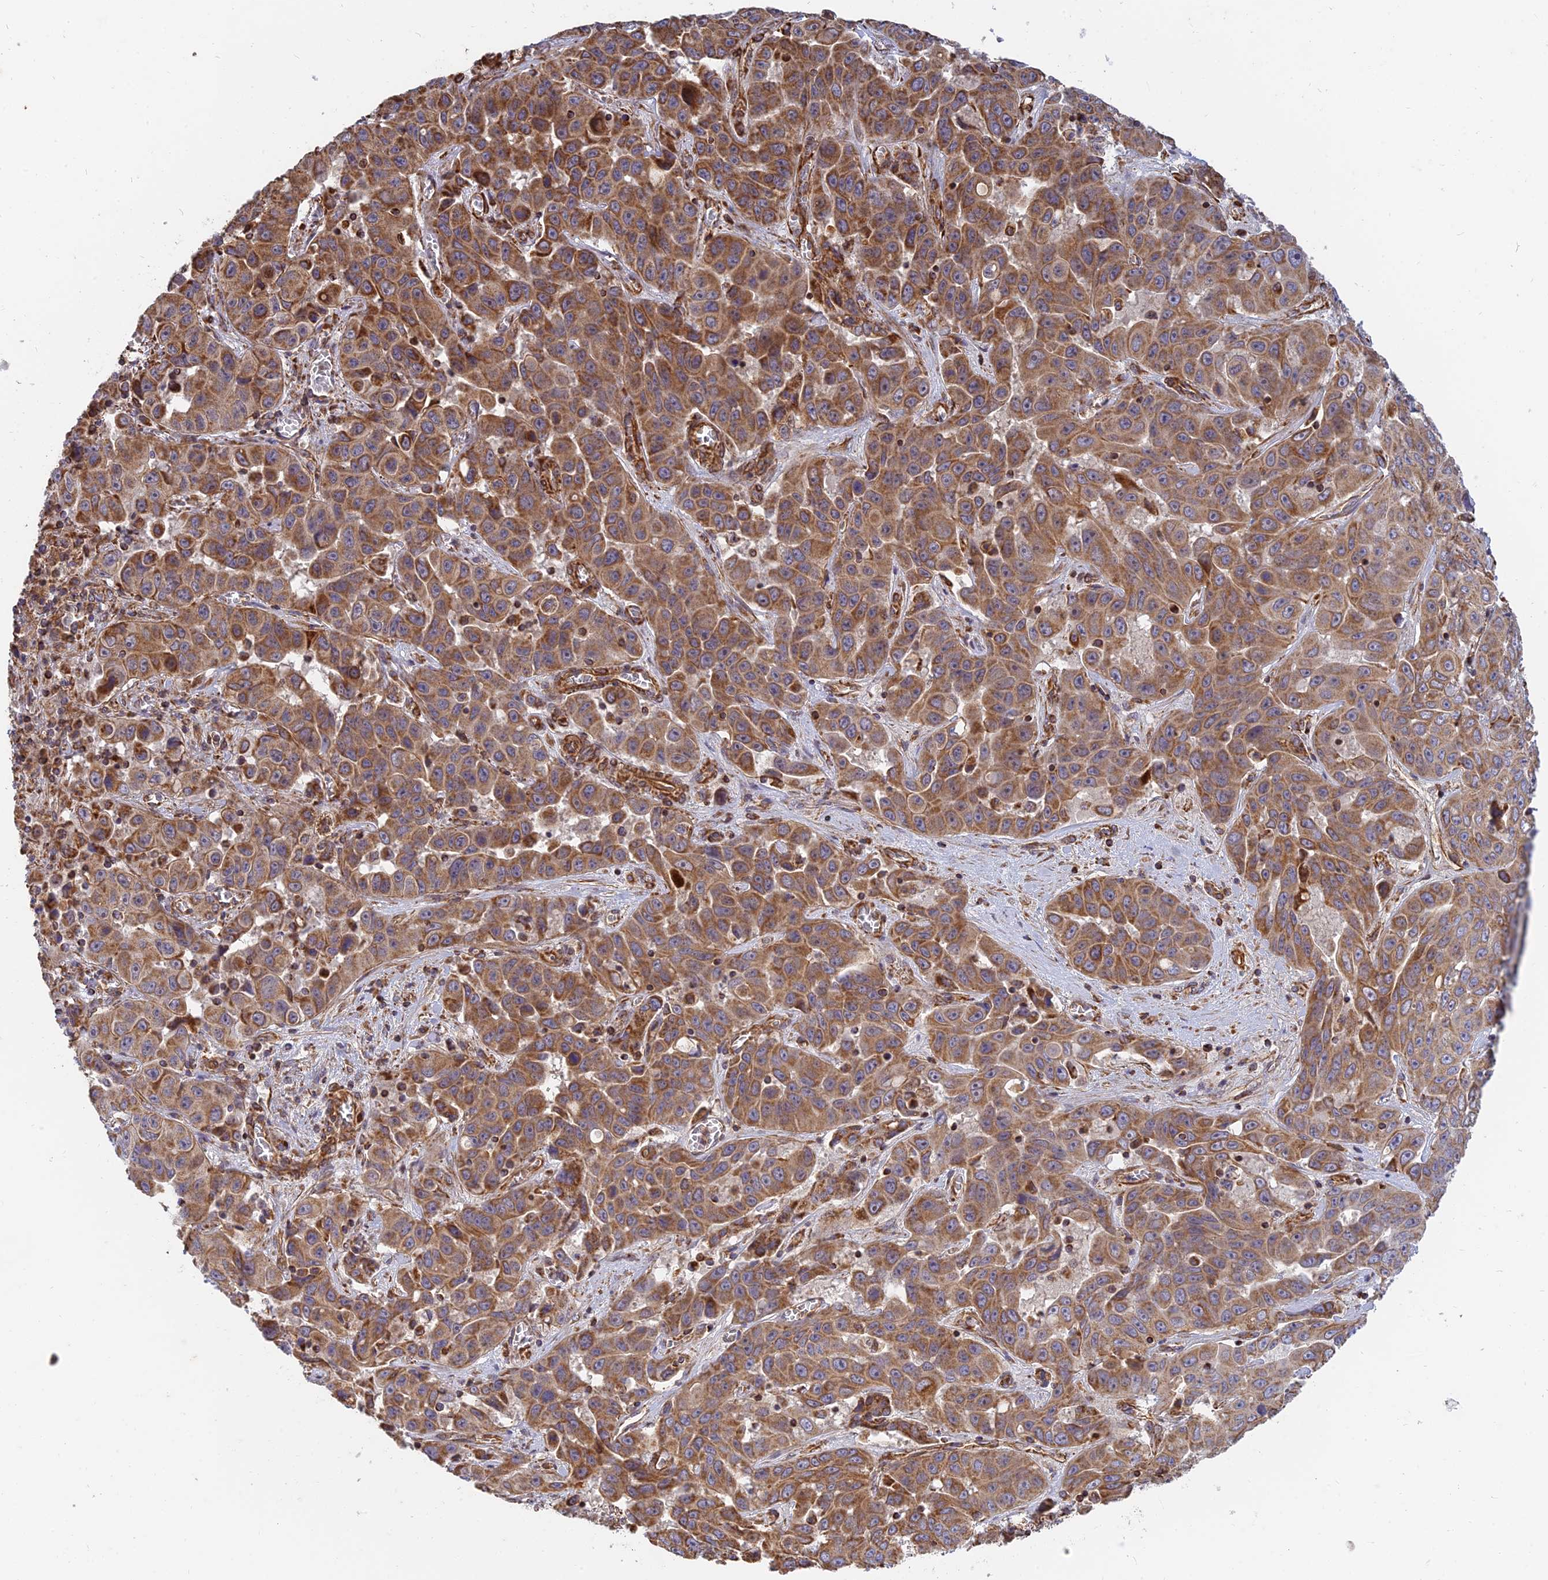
{"staining": {"intensity": "moderate", "quantity": ">75%", "location": "cytoplasmic/membranous"}, "tissue": "liver cancer", "cell_type": "Tumor cells", "image_type": "cancer", "snomed": [{"axis": "morphology", "description": "Cholangiocarcinoma"}, {"axis": "topography", "description": "Liver"}], "caption": "Liver cancer stained with IHC reveals moderate cytoplasmic/membranous staining in approximately >75% of tumor cells.", "gene": "DSTYK", "patient": {"sex": "female", "age": 52}}